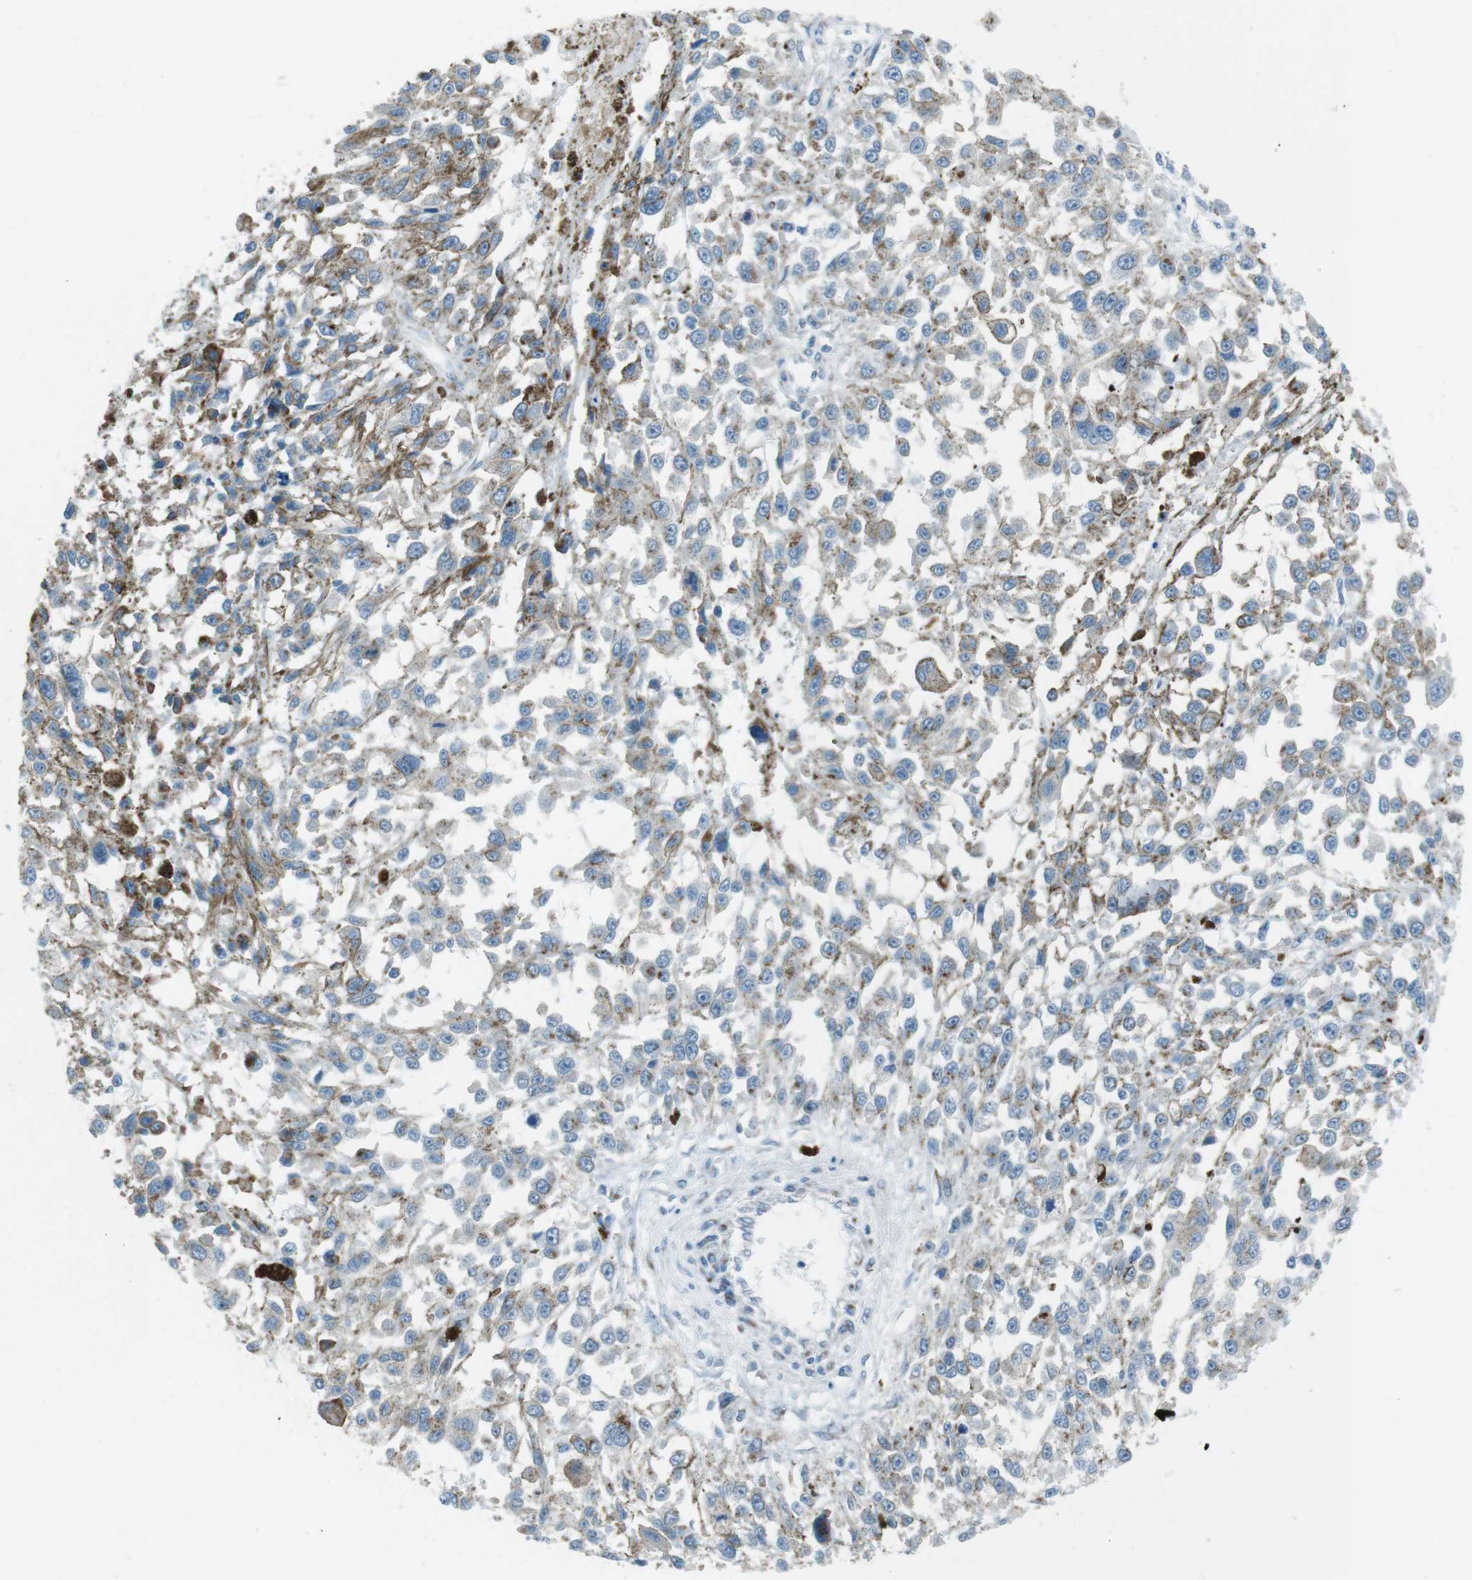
{"staining": {"intensity": "moderate", "quantity": "<25%", "location": "cytoplasmic/membranous"}, "tissue": "melanoma", "cell_type": "Tumor cells", "image_type": "cancer", "snomed": [{"axis": "morphology", "description": "Malignant melanoma, Metastatic site"}, {"axis": "topography", "description": "Lymph node"}], "caption": "This micrograph exhibits immunohistochemistry (IHC) staining of melanoma, with low moderate cytoplasmic/membranous positivity in approximately <25% of tumor cells.", "gene": "TXNDC15", "patient": {"sex": "male", "age": 59}}